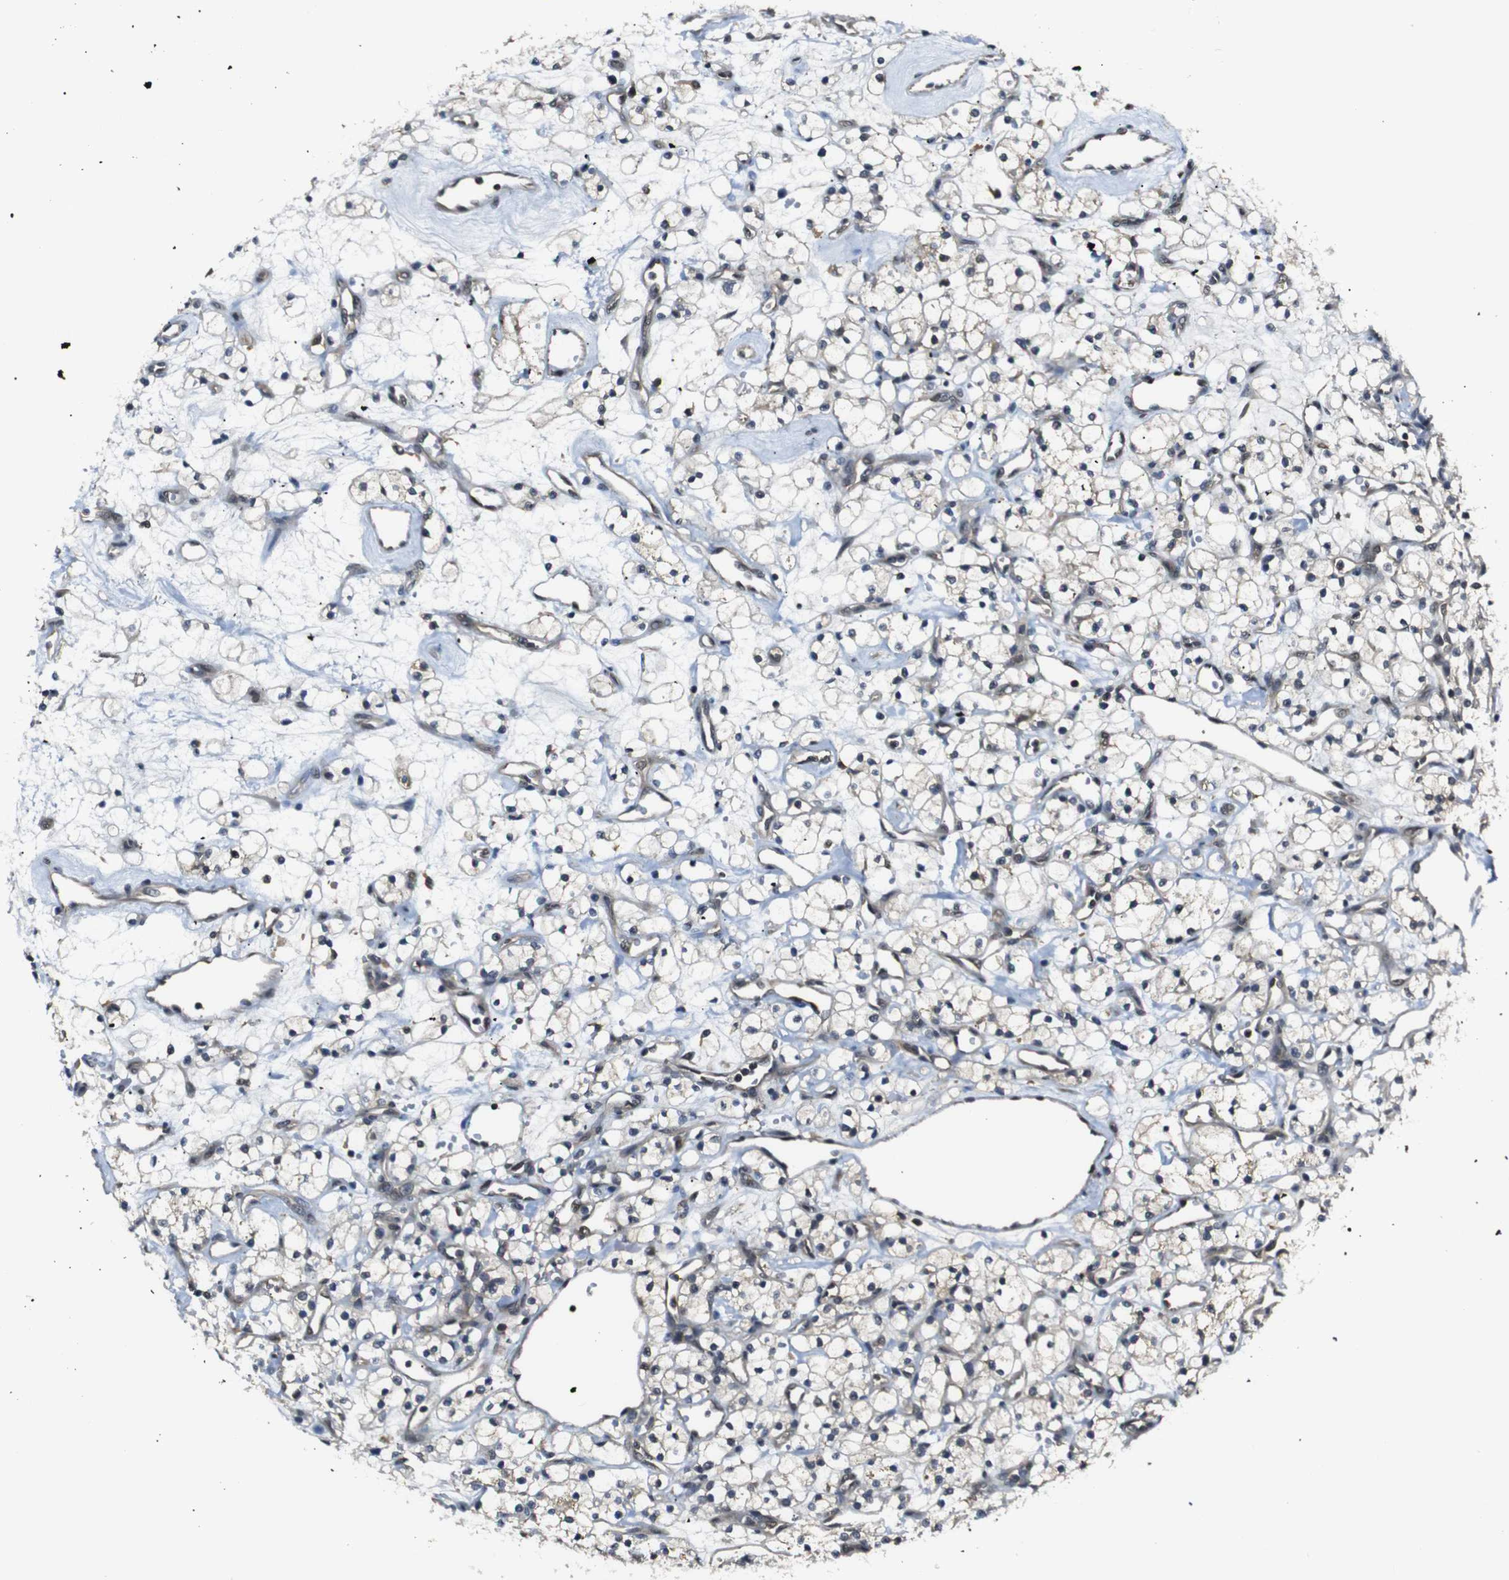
{"staining": {"intensity": "weak", "quantity": "<25%", "location": "cytoplasmic/membranous"}, "tissue": "renal cancer", "cell_type": "Tumor cells", "image_type": "cancer", "snomed": [{"axis": "morphology", "description": "Adenocarcinoma, NOS"}, {"axis": "topography", "description": "Kidney"}], "caption": "Tumor cells show no significant protein expression in adenocarcinoma (renal).", "gene": "UBXN1", "patient": {"sex": "female", "age": 60}}